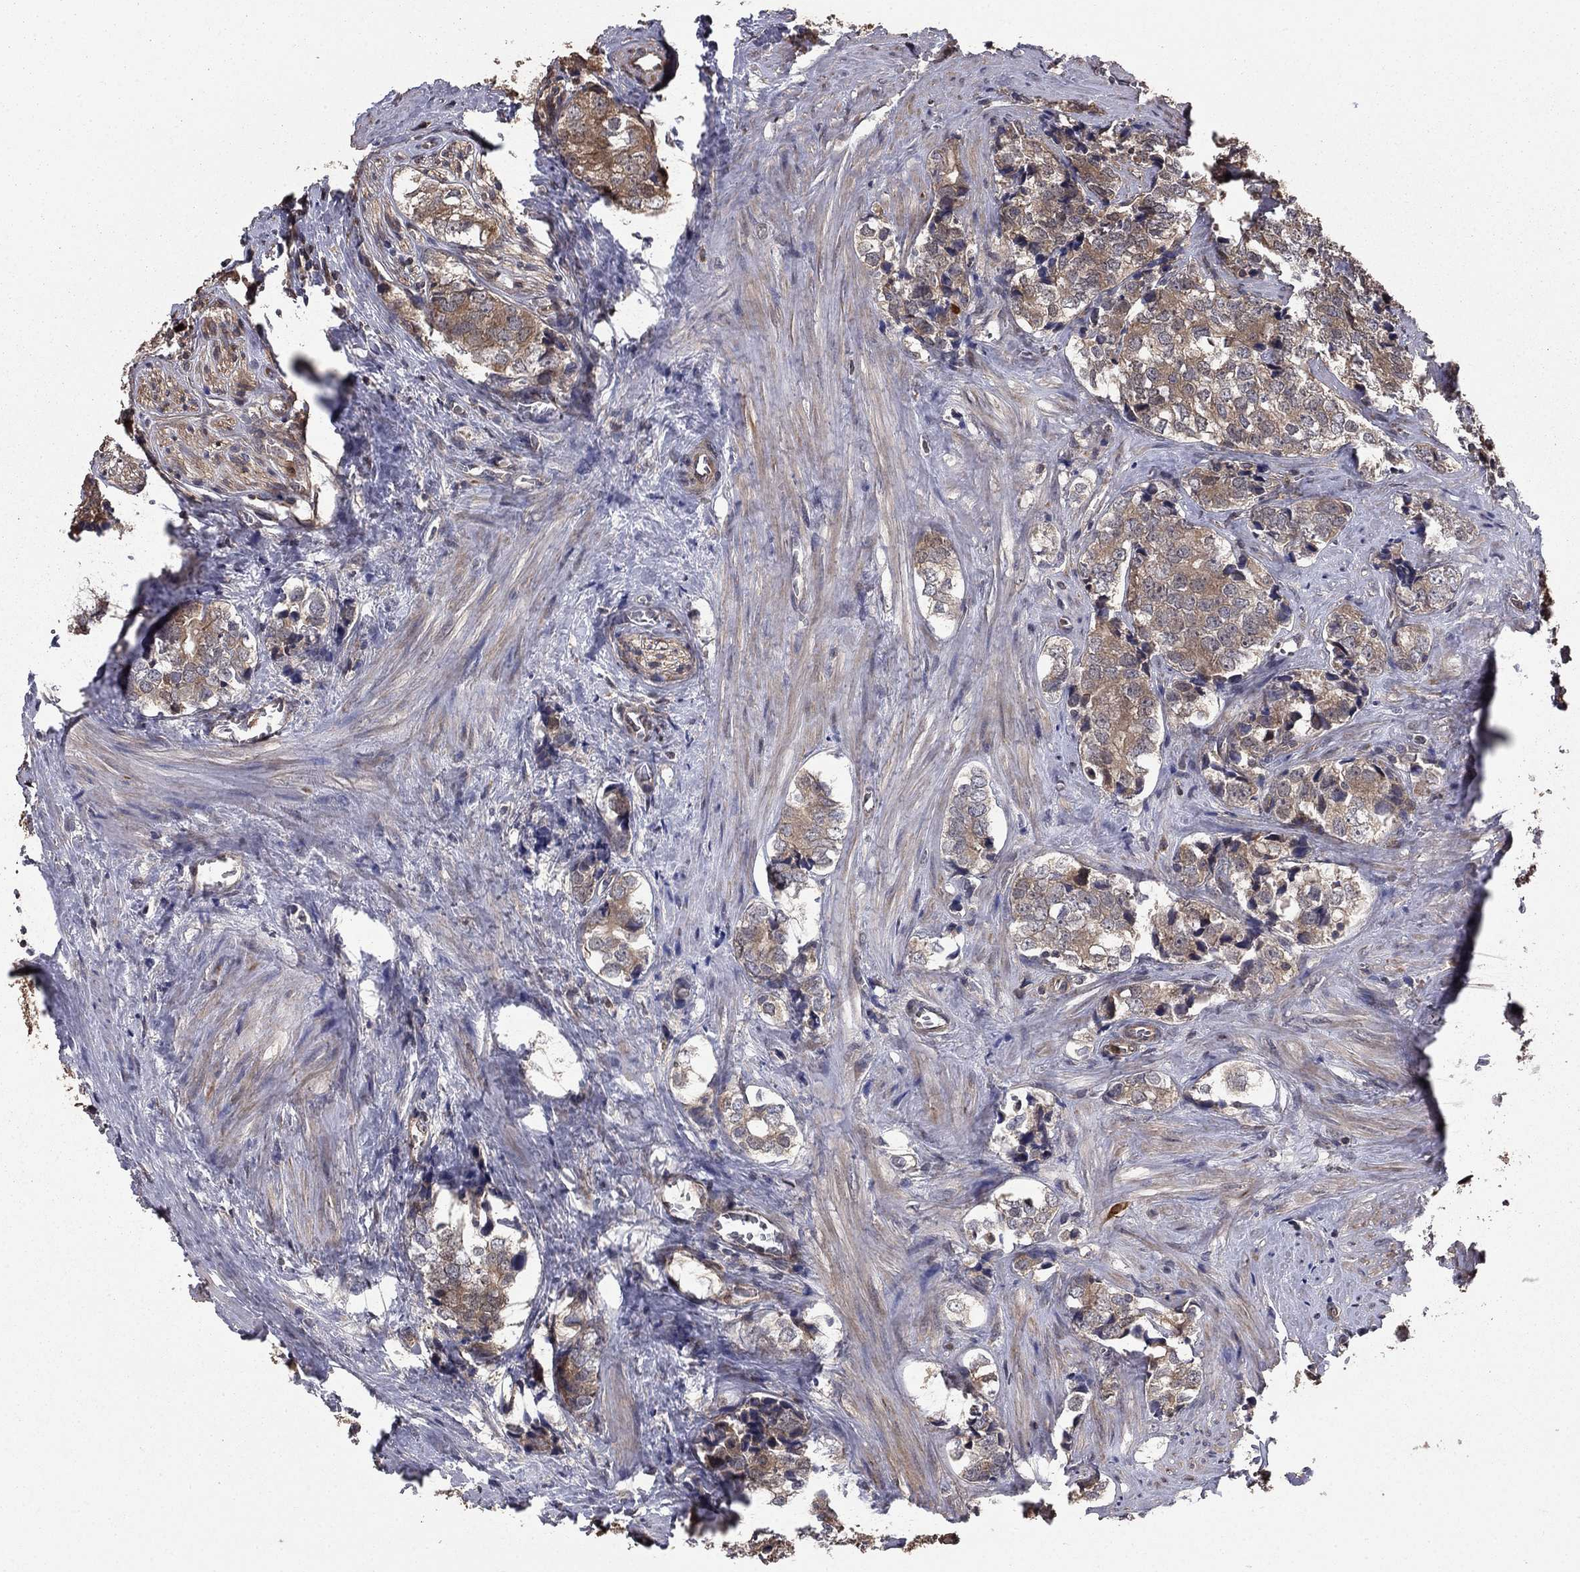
{"staining": {"intensity": "weak", "quantity": "<25%", "location": "cytoplasmic/membranous"}, "tissue": "prostate cancer", "cell_type": "Tumor cells", "image_type": "cancer", "snomed": [{"axis": "morphology", "description": "Adenocarcinoma, NOS"}, {"axis": "topography", "description": "Prostate and seminal vesicle, NOS"}], "caption": "IHC micrograph of human adenocarcinoma (prostate) stained for a protein (brown), which reveals no staining in tumor cells.", "gene": "GYG1", "patient": {"sex": "male", "age": 63}}